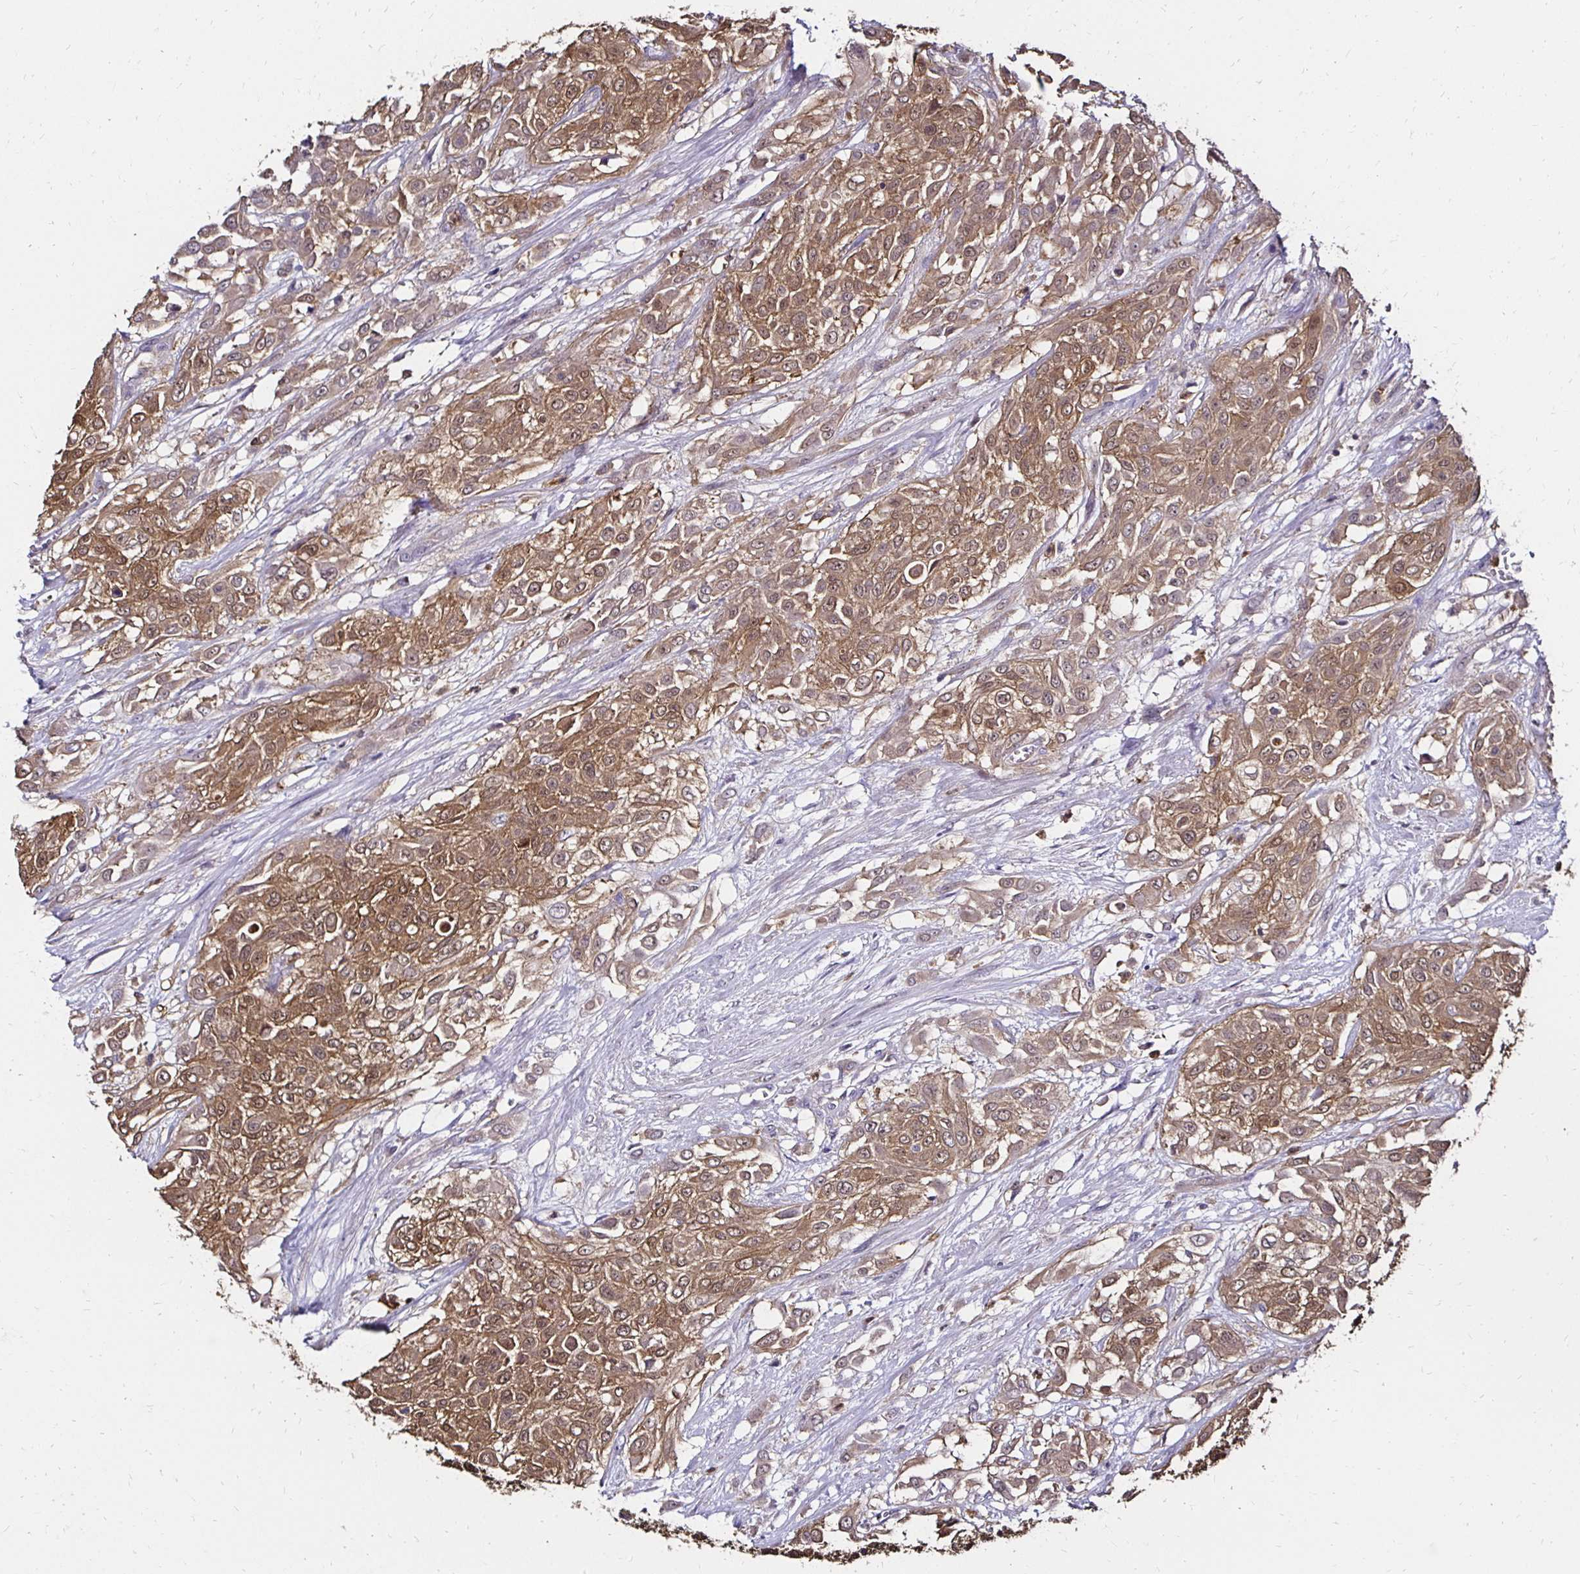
{"staining": {"intensity": "moderate", "quantity": ">75%", "location": "cytoplasmic/membranous,nuclear"}, "tissue": "urothelial cancer", "cell_type": "Tumor cells", "image_type": "cancer", "snomed": [{"axis": "morphology", "description": "Urothelial carcinoma, High grade"}, {"axis": "topography", "description": "Urinary bladder"}], "caption": "Moderate cytoplasmic/membranous and nuclear positivity is identified in about >75% of tumor cells in urothelial carcinoma (high-grade).", "gene": "TXN", "patient": {"sex": "male", "age": 57}}